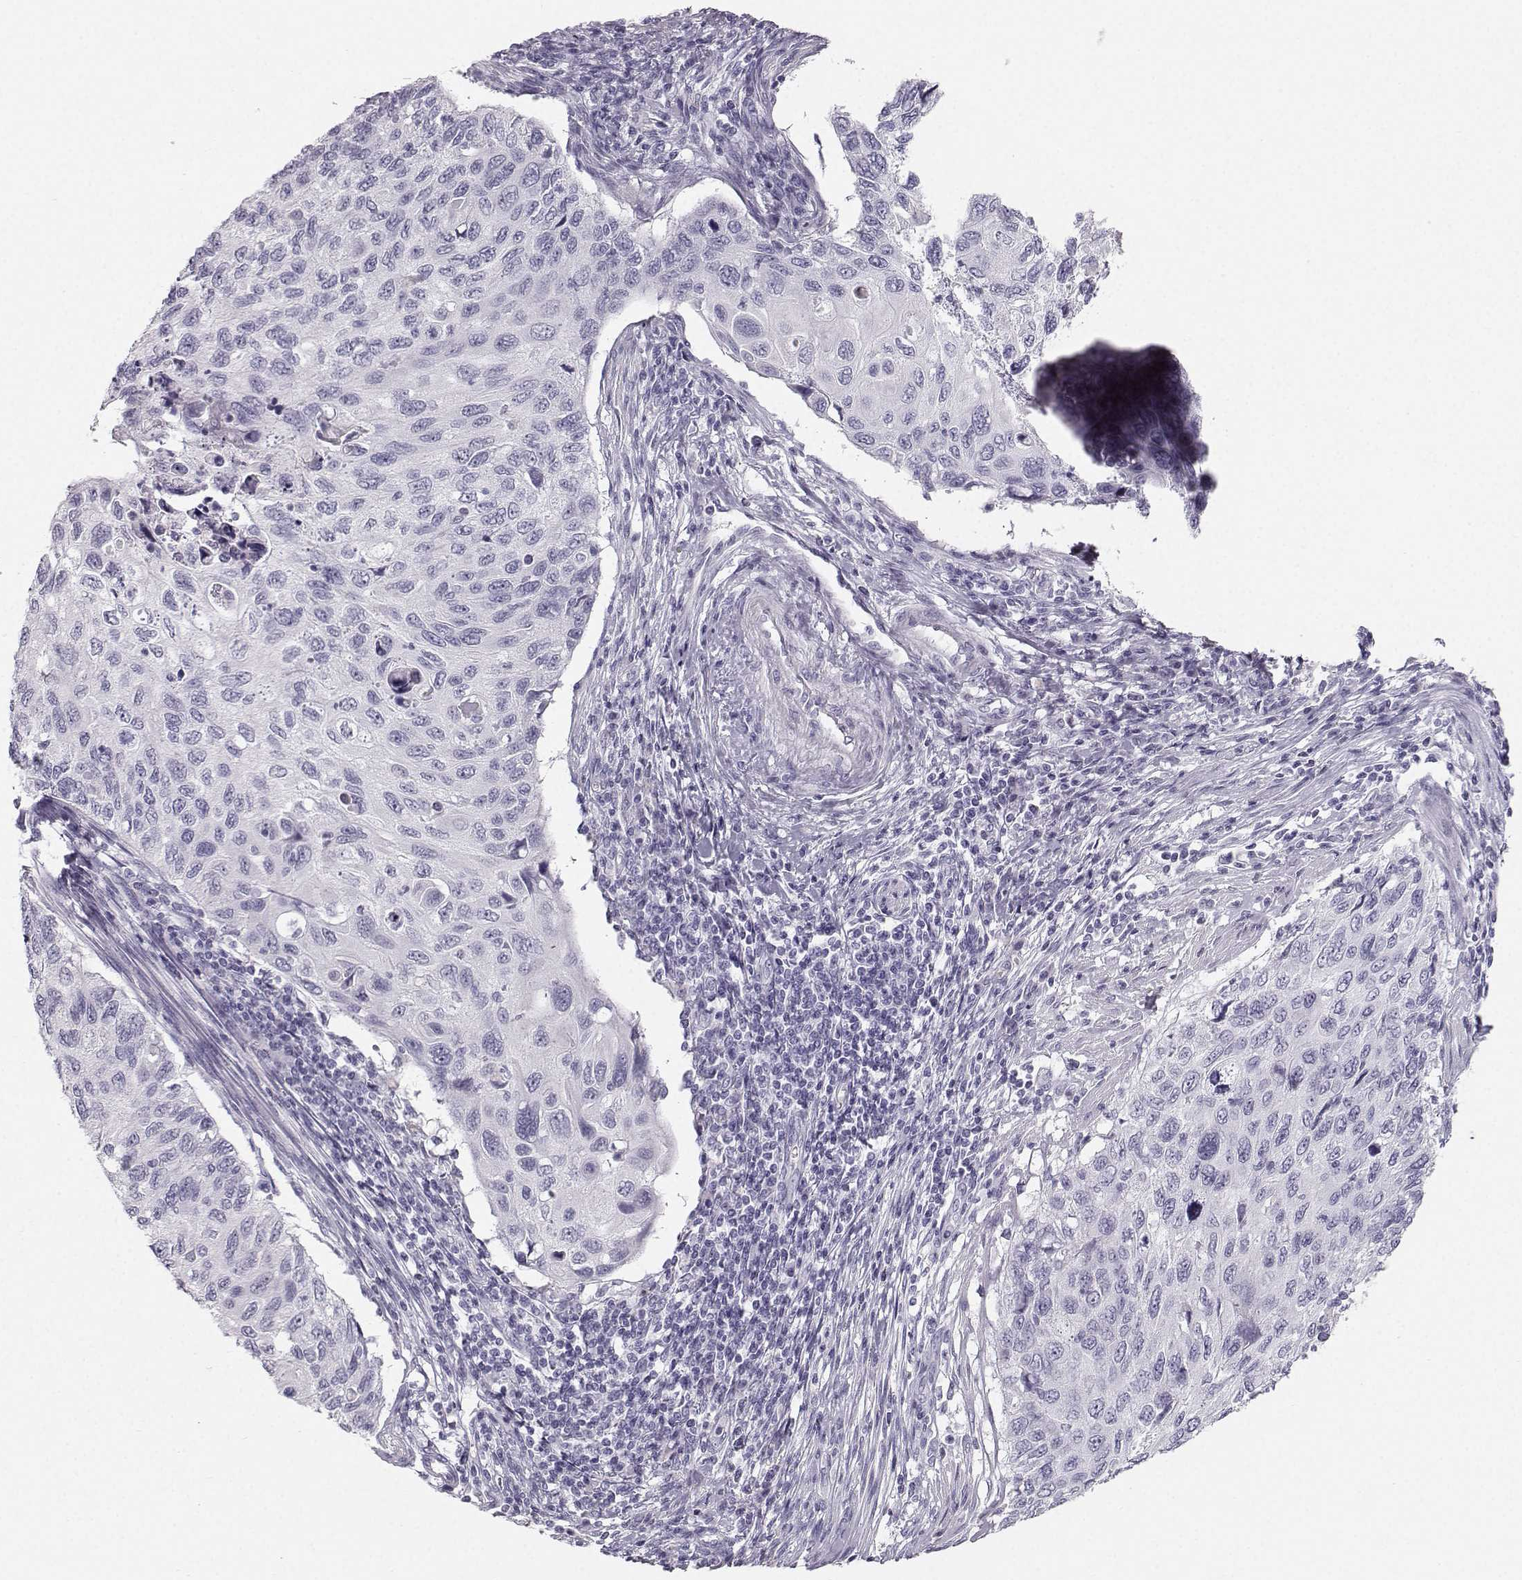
{"staining": {"intensity": "negative", "quantity": "none", "location": "none"}, "tissue": "cervical cancer", "cell_type": "Tumor cells", "image_type": "cancer", "snomed": [{"axis": "morphology", "description": "Squamous cell carcinoma, NOS"}, {"axis": "topography", "description": "Cervix"}], "caption": "Histopathology image shows no protein expression in tumor cells of cervical squamous cell carcinoma tissue.", "gene": "CASR", "patient": {"sex": "female", "age": 70}}